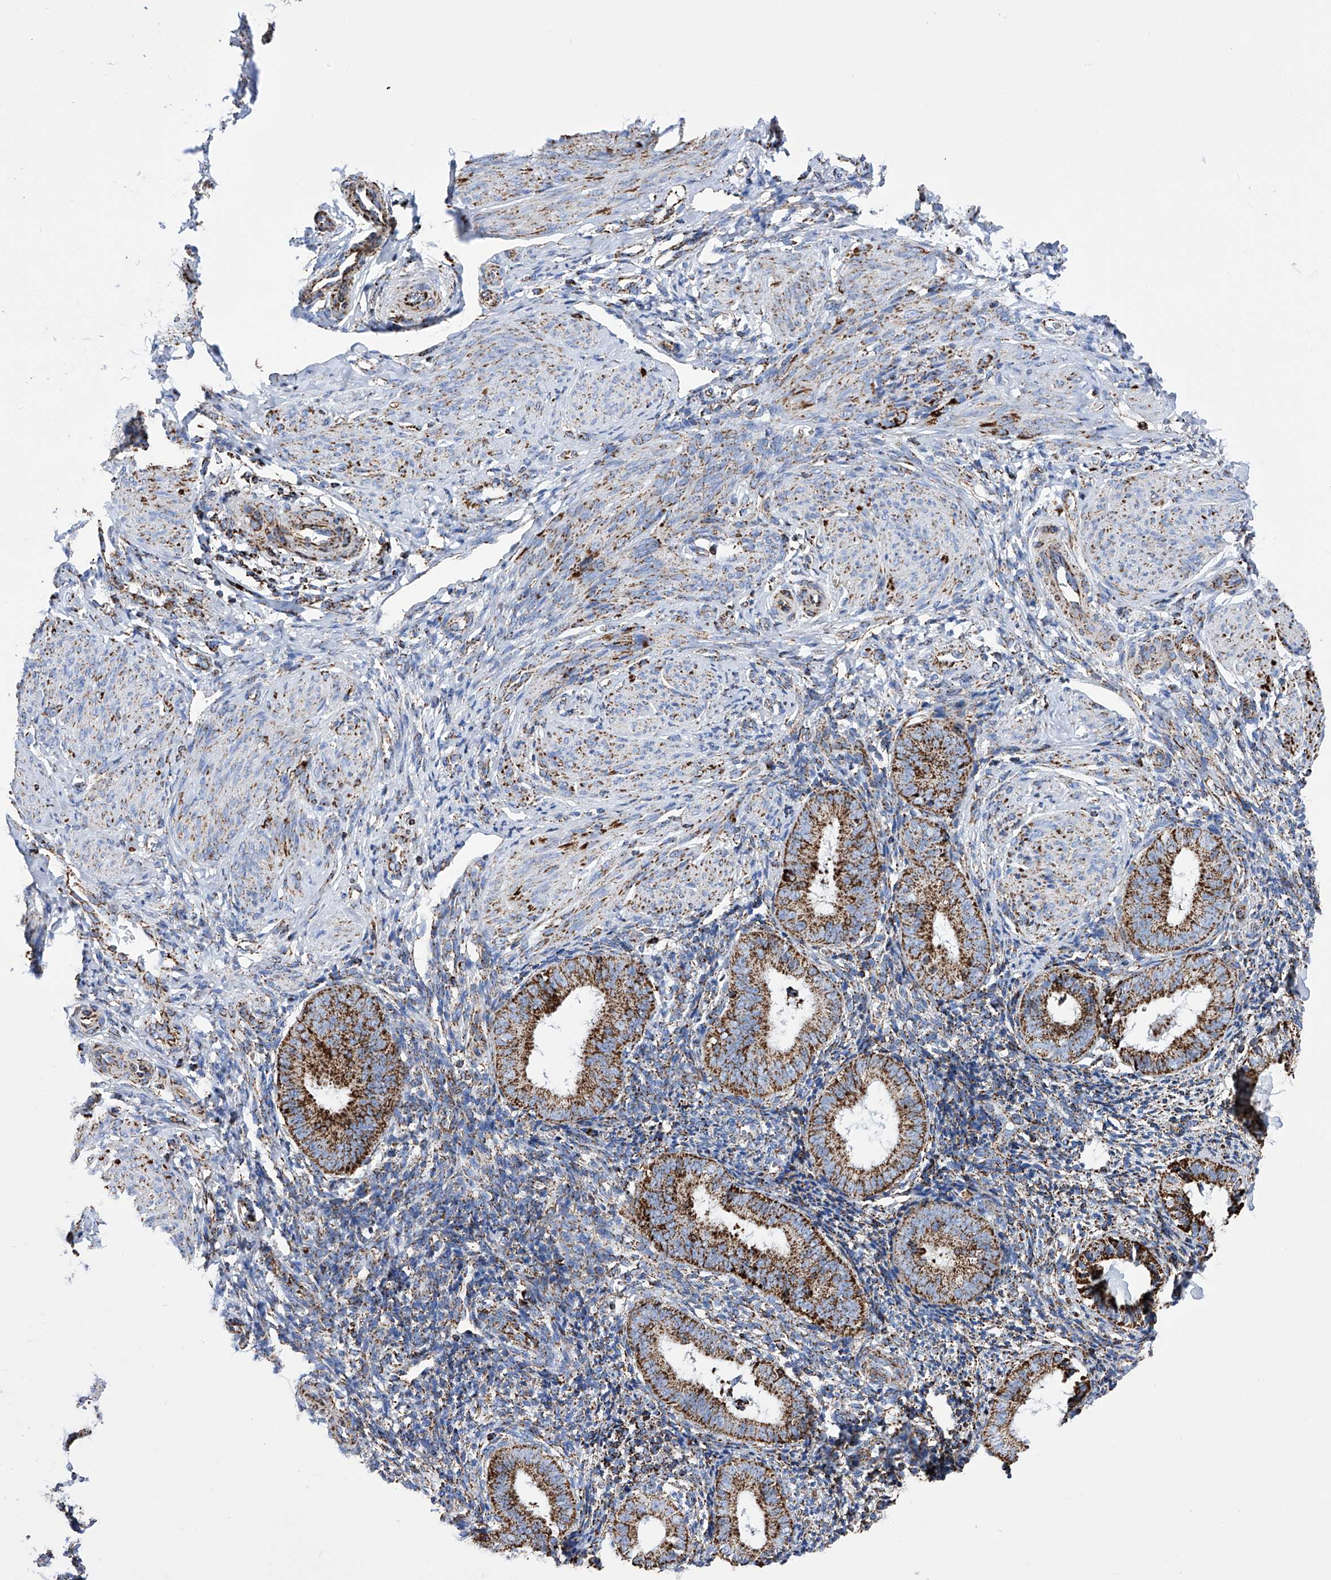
{"staining": {"intensity": "moderate", "quantity": "25%-75%", "location": "cytoplasmic/membranous"}, "tissue": "endometrium", "cell_type": "Cells in endometrial stroma", "image_type": "normal", "snomed": [{"axis": "morphology", "description": "Normal tissue, NOS"}, {"axis": "topography", "description": "Uterus"}, {"axis": "topography", "description": "Endometrium"}], "caption": "This image exhibits immunohistochemistry staining of benign human endometrium, with medium moderate cytoplasmic/membranous expression in about 25%-75% of cells in endometrial stroma.", "gene": "ATP5PF", "patient": {"sex": "female", "age": 48}}